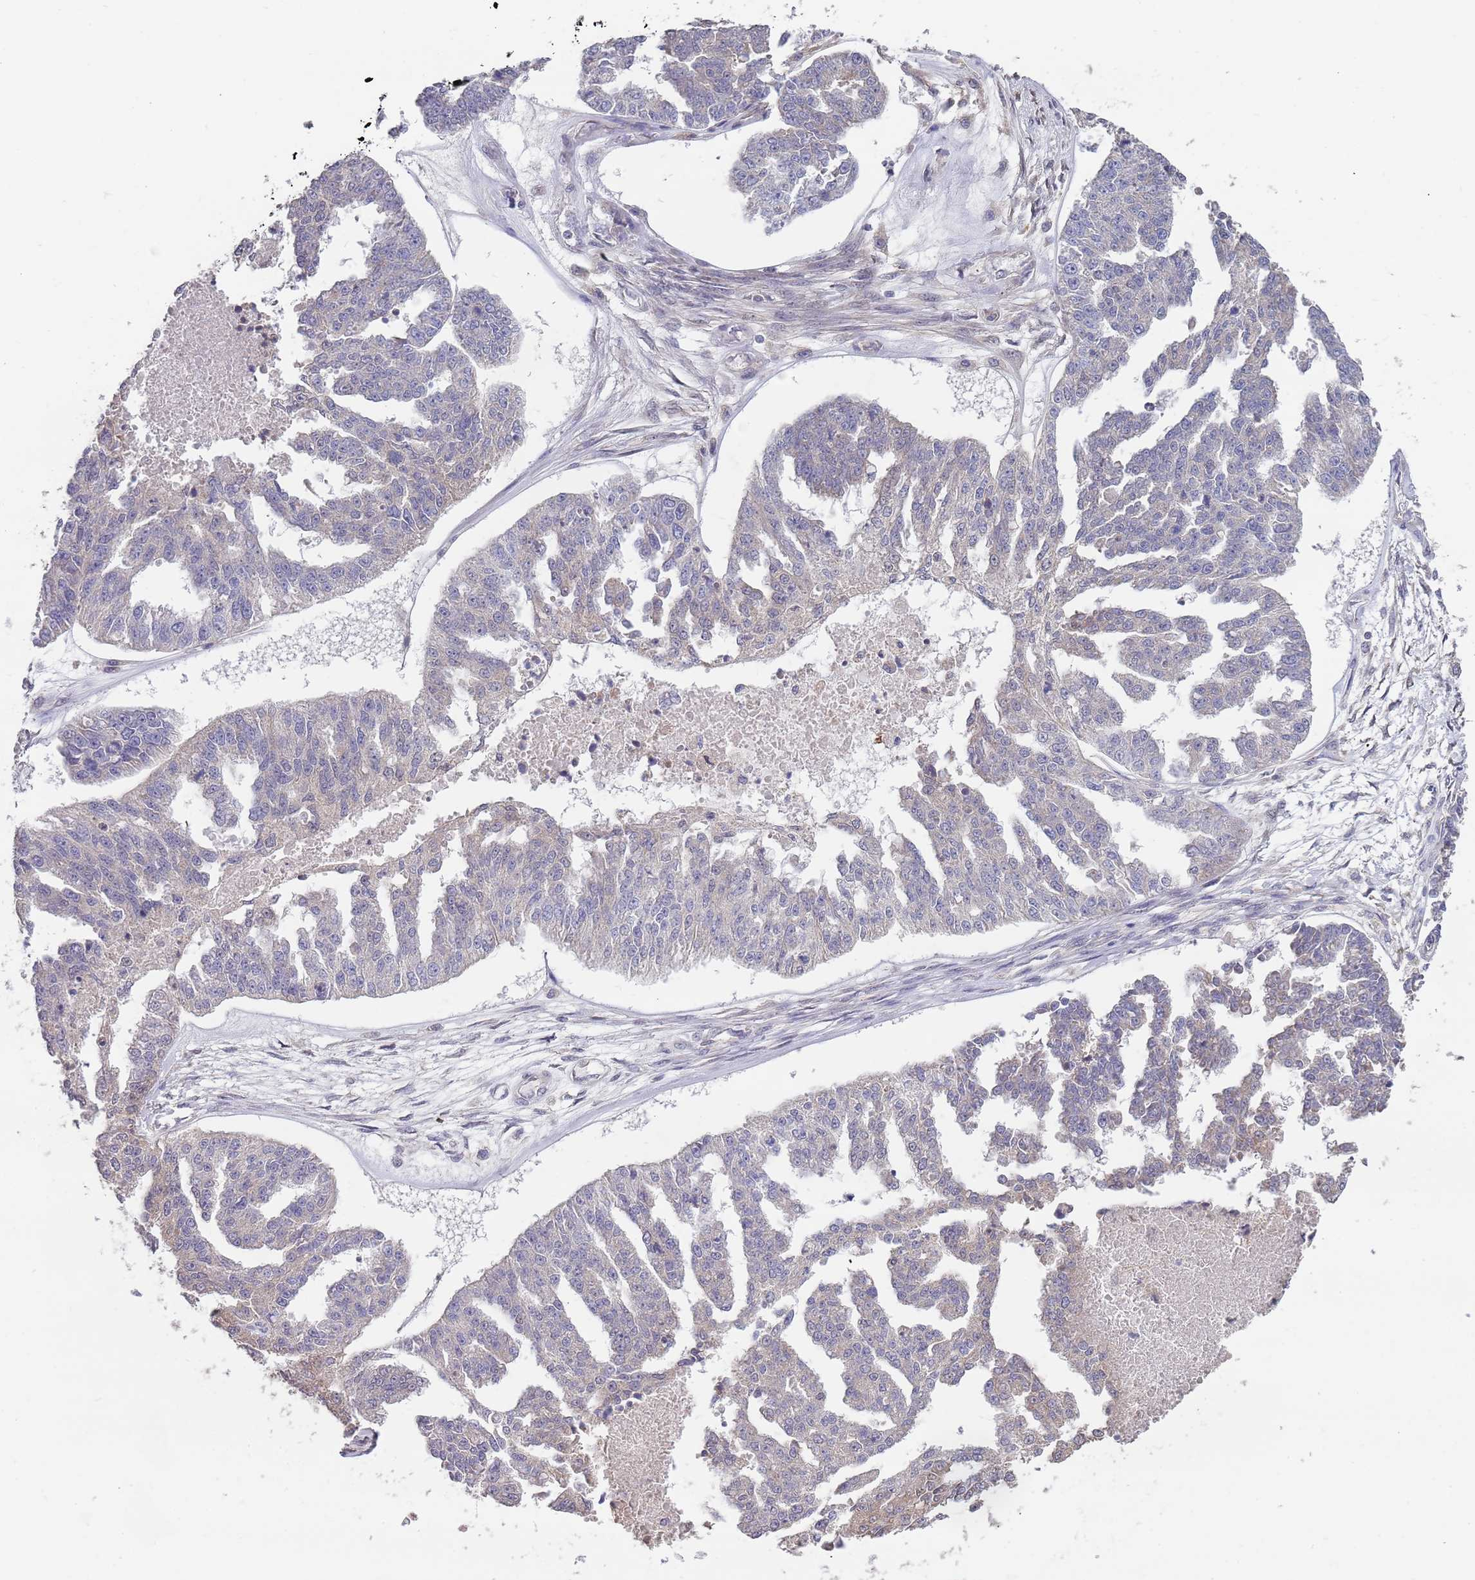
{"staining": {"intensity": "negative", "quantity": "none", "location": "none"}, "tissue": "ovarian cancer", "cell_type": "Tumor cells", "image_type": "cancer", "snomed": [{"axis": "morphology", "description": "Cystadenocarcinoma, serous, NOS"}, {"axis": "topography", "description": "Ovary"}], "caption": "Immunohistochemical staining of human ovarian serous cystadenocarcinoma shows no significant staining in tumor cells.", "gene": "TMEM64", "patient": {"sex": "female", "age": 58}}